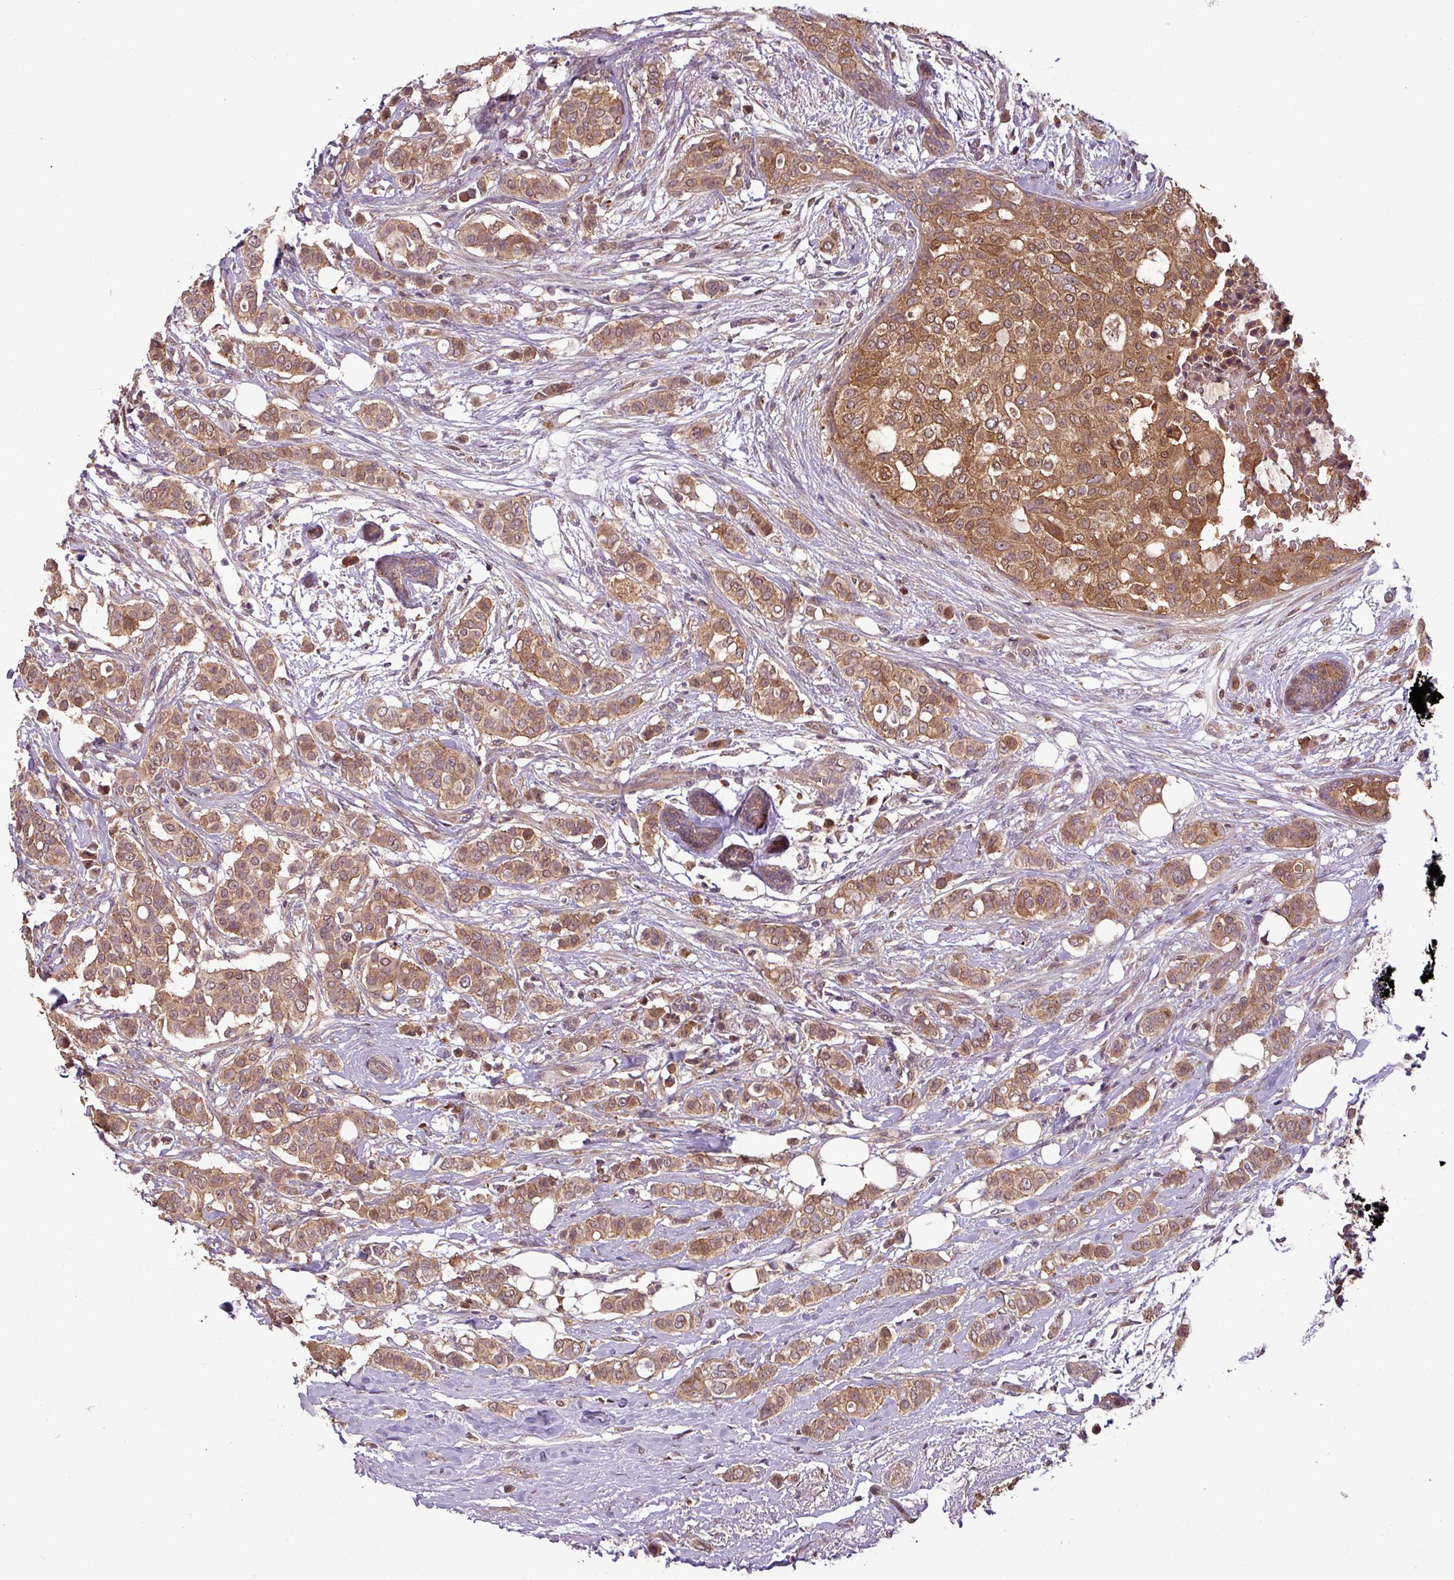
{"staining": {"intensity": "moderate", "quantity": ">75%", "location": "cytoplasmic/membranous"}, "tissue": "breast cancer", "cell_type": "Tumor cells", "image_type": "cancer", "snomed": [{"axis": "morphology", "description": "Lobular carcinoma"}, {"axis": "topography", "description": "Breast"}], "caption": "A brown stain labels moderate cytoplasmic/membranous expression of a protein in breast cancer tumor cells. (DAB IHC with brightfield microscopy, high magnification).", "gene": "NT5C3A", "patient": {"sex": "female", "age": 51}}